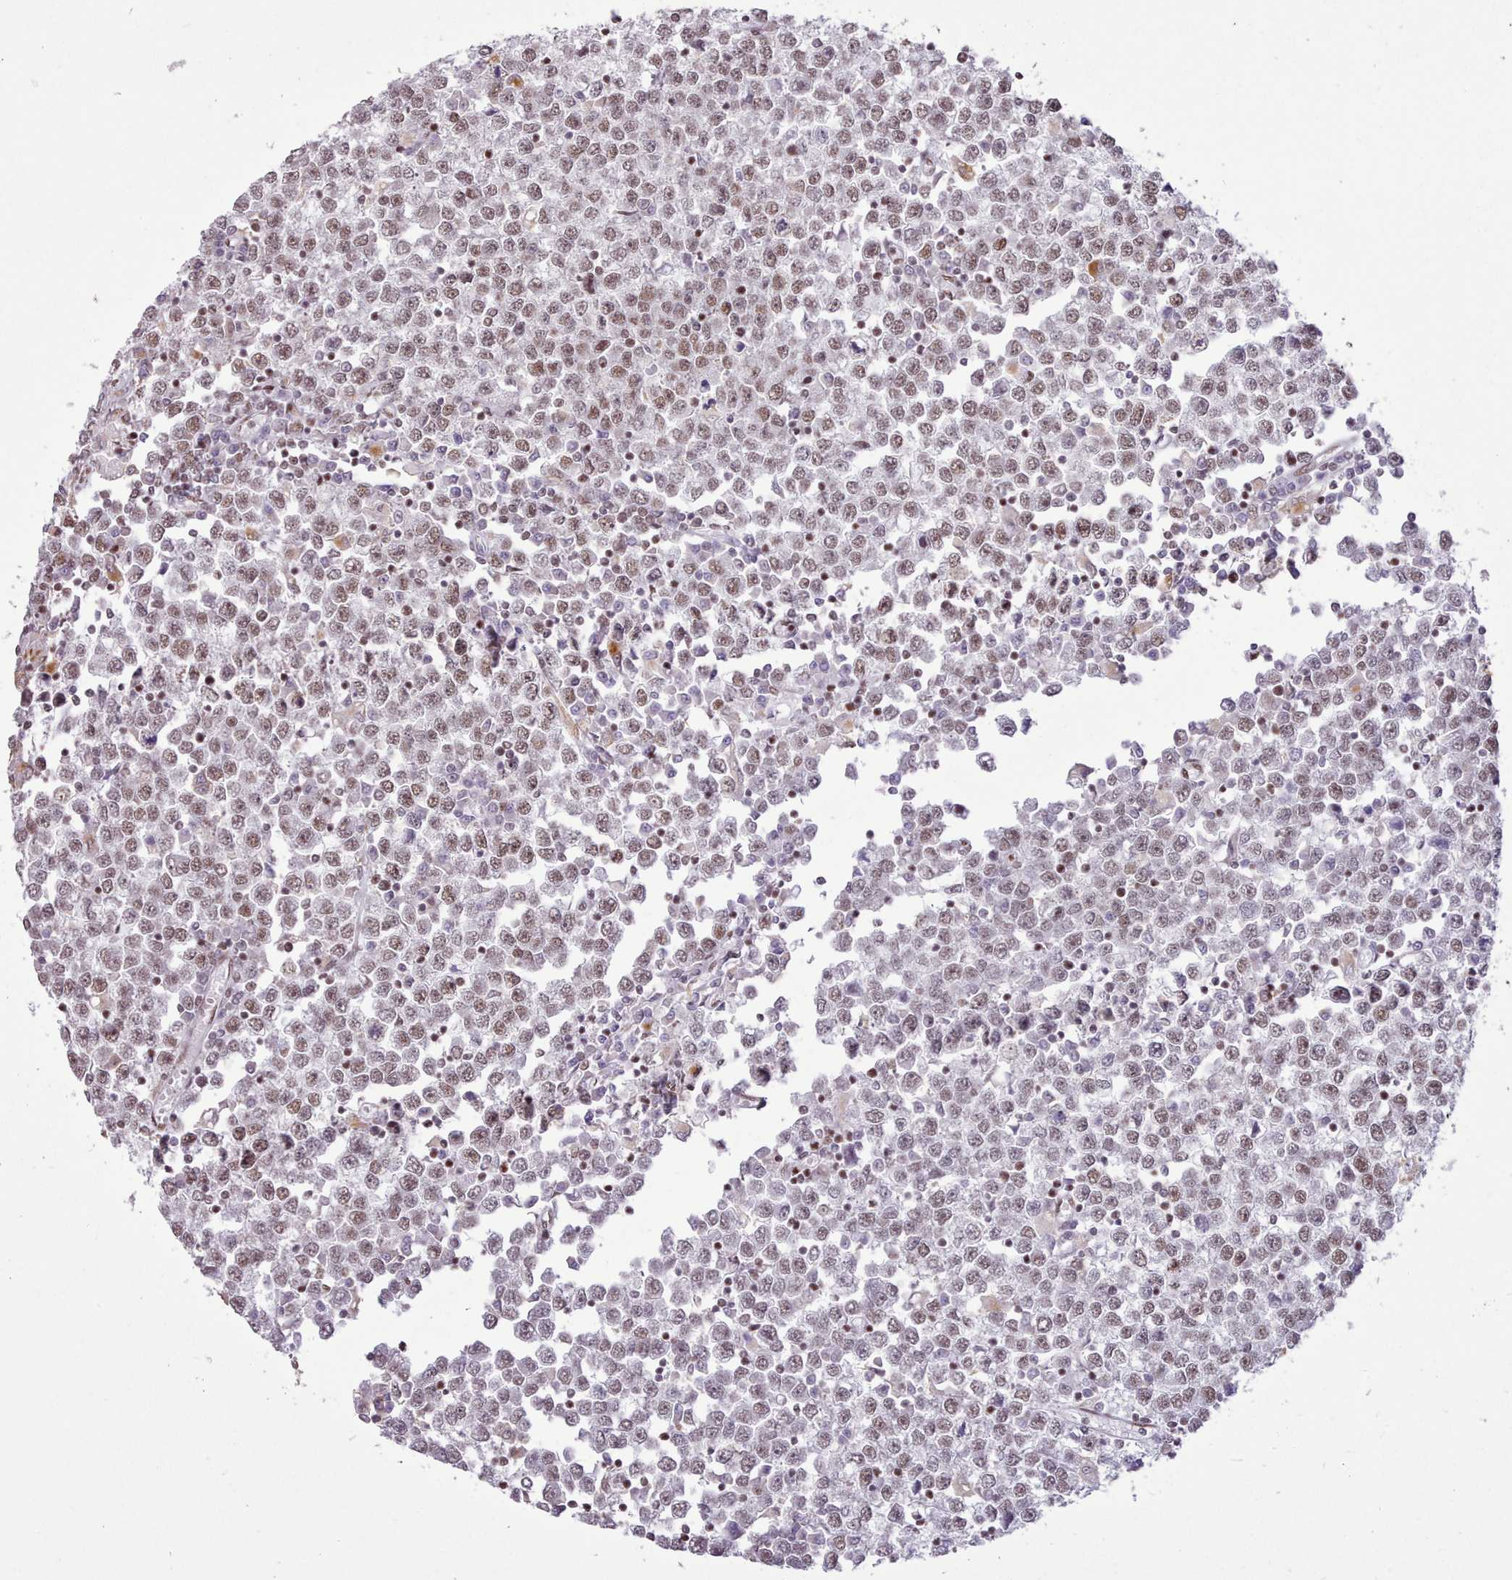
{"staining": {"intensity": "moderate", "quantity": ">75%", "location": "nuclear"}, "tissue": "testis cancer", "cell_type": "Tumor cells", "image_type": "cancer", "snomed": [{"axis": "morphology", "description": "Seminoma, NOS"}, {"axis": "topography", "description": "Testis"}], "caption": "A high-resolution histopathology image shows immunohistochemistry (IHC) staining of testis seminoma, which shows moderate nuclear expression in about >75% of tumor cells.", "gene": "TAF15", "patient": {"sex": "male", "age": 65}}